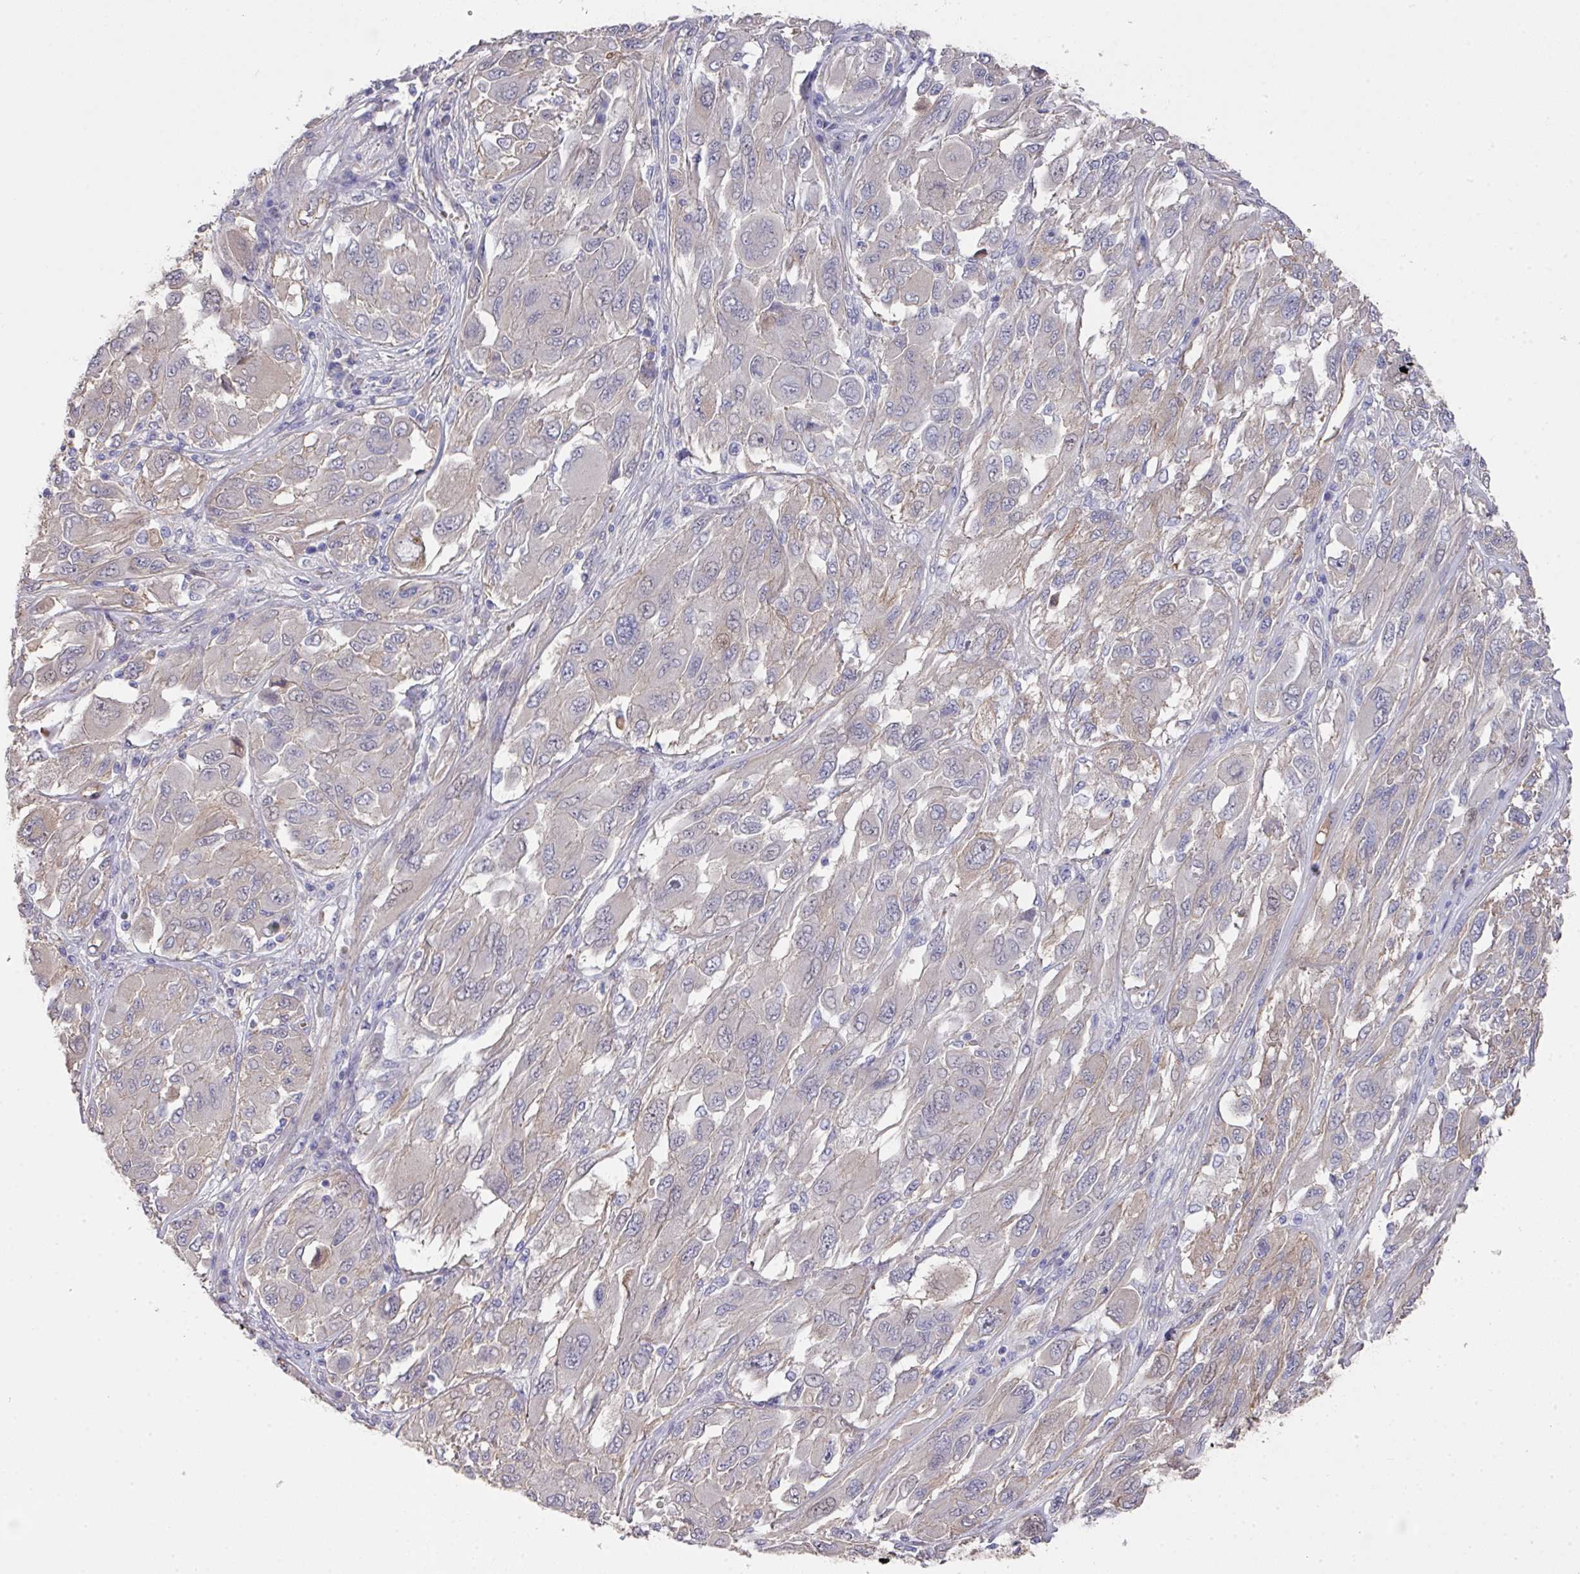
{"staining": {"intensity": "negative", "quantity": "none", "location": "none"}, "tissue": "melanoma", "cell_type": "Tumor cells", "image_type": "cancer", "snomed": [{"axis": "morphology", "description": "Malignant melanoma, NOS"}, {"axis": "topography", "description": "Skin"}], "caption": "Immunohistochemistry of malignant melanoma shows no staining in tumor cells.", "gene": "PRR5", "patient": {"sex": "female", "age": 91}}